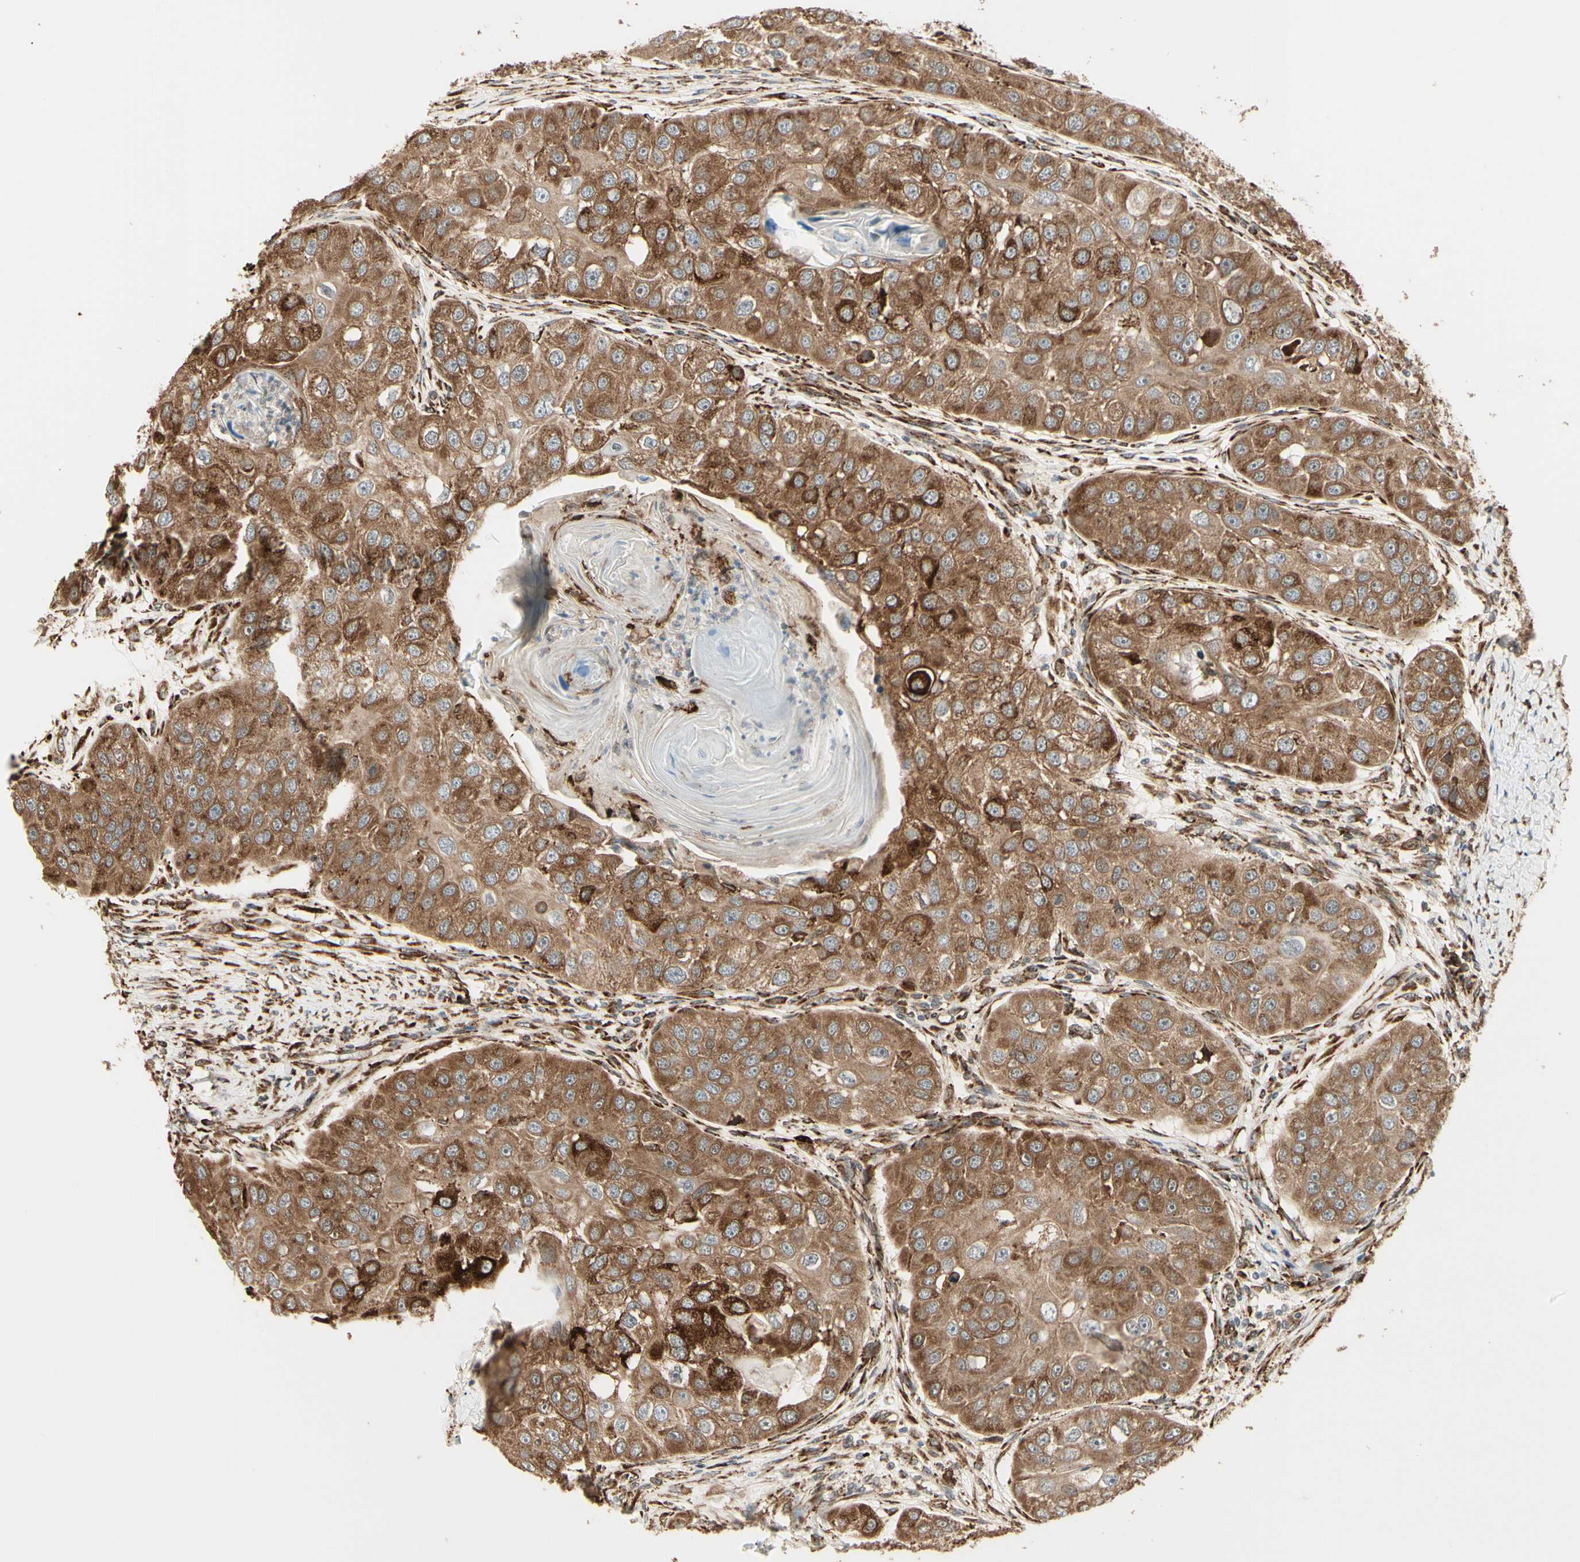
{"staining": {"intensity": "moderate", "quantity": ">75%", "location": "cytoplasmic/membranous"}, "tissue": "head and neck cancer", "cell_type": "Tumor cells", "image_type": "cancer", "snomed": [{"axis": "morphology", "description": "Normal tissue, NOS"}, {"axis": "morphology", "description": "Squamous cell carcinoma, NOS"}, {"axis": "topography", "description": "Skeletal muscle"}, {"axis": "topography", "description": "Head-Neck"}], "caption": "This is a photomicrograph of IHC staining of head and neck cancer (squamous cell carcinoma), which shows moderate expression in the cytoplasmic/membranous of tumor cells.", "gene": "HSP90B1", "patient": {"sex": "male", "age": 51}}